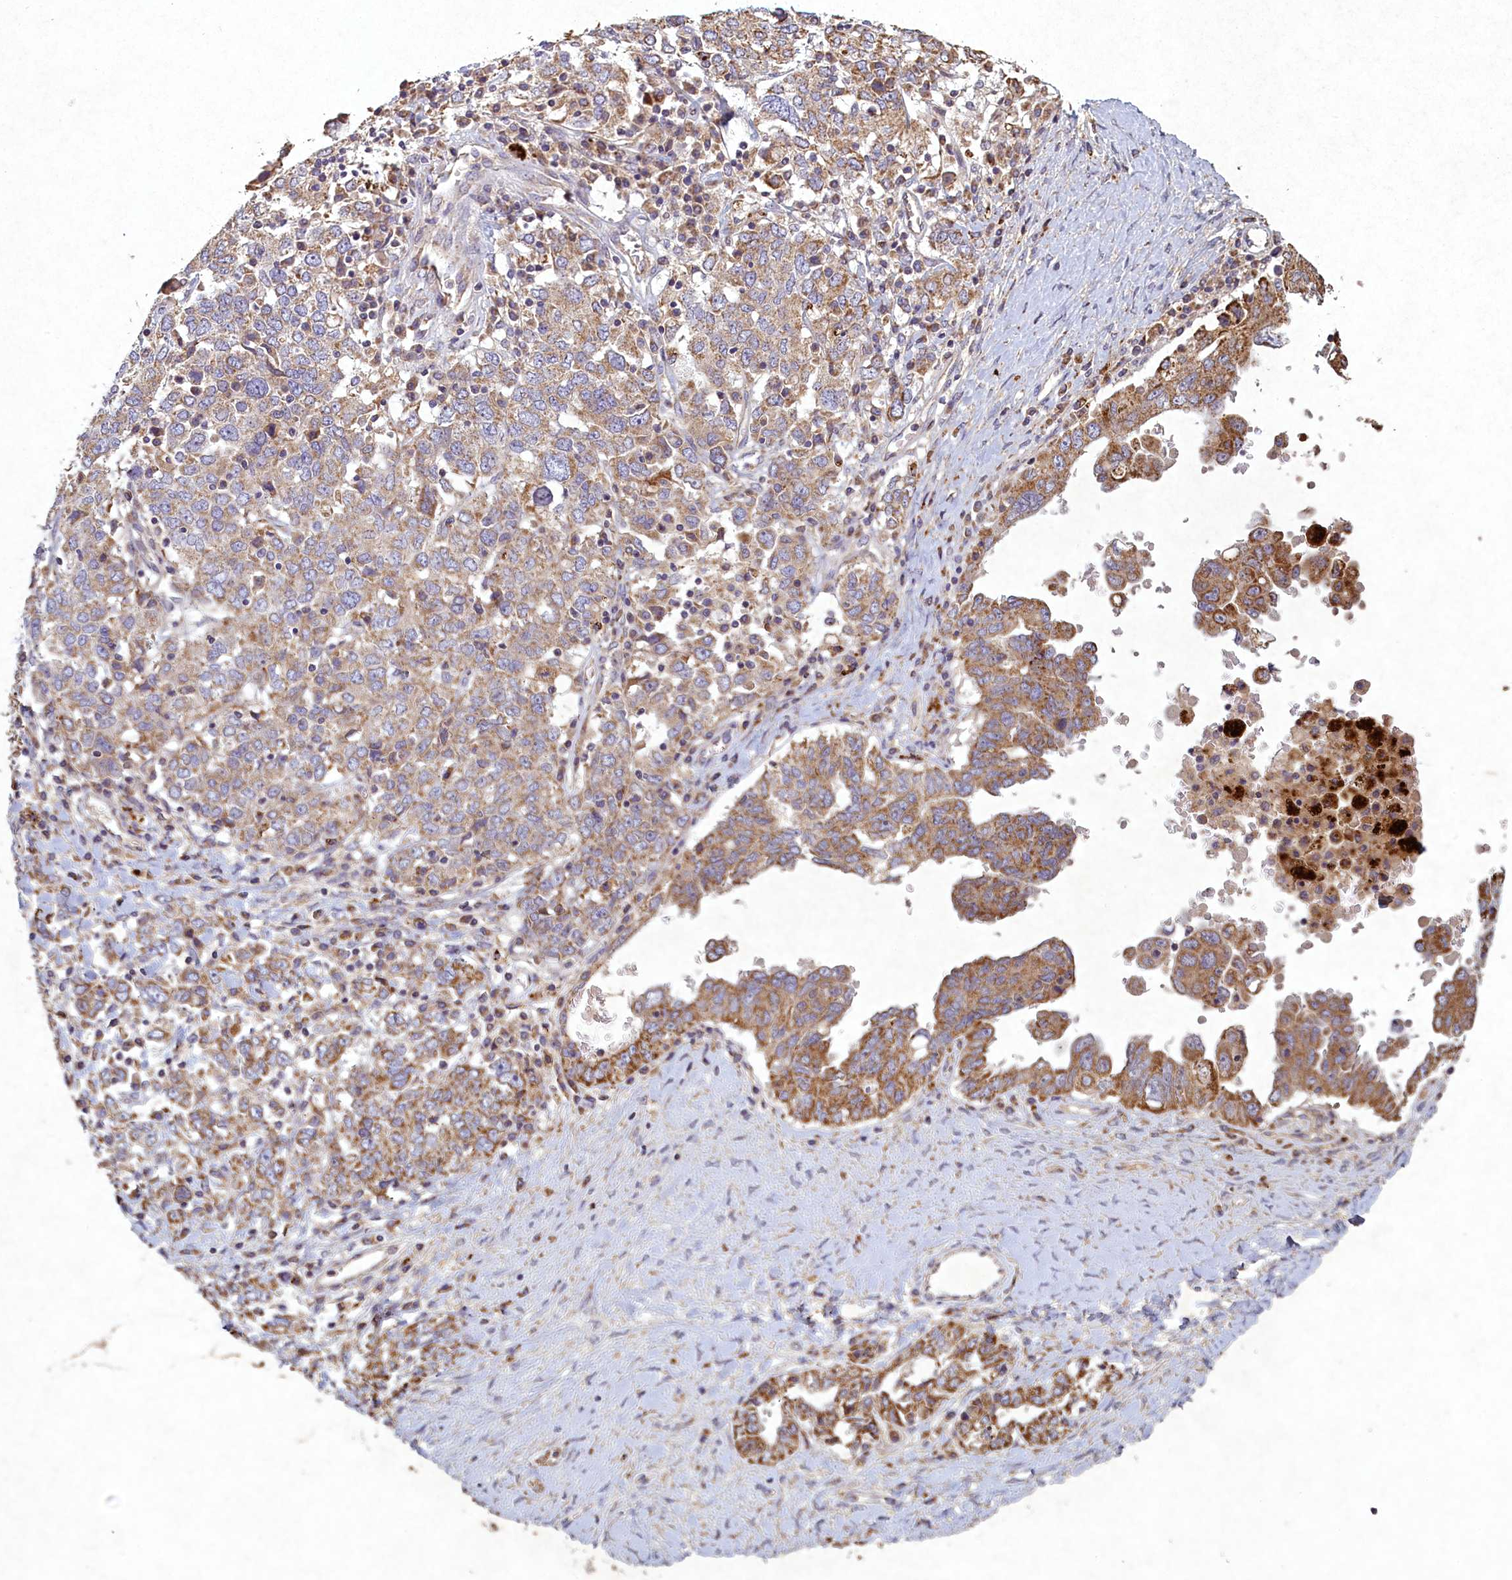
{"staining": {"intensity": "moderate", "quantity": ">75%", "location": "cytoplasmic/membranous"}, "tissue": "ovarian cancer", "cell_type": "Tumor cells", "image_type": "cancer", "snomed": [{"axis": "morphology", "description": "Carcinoma, endometroid"}, {"axis": "topography", "description": "Ovary"}], "caption": "Ovarian cancer (endometroid carcinoma) stained for a protein shows moderate cytoplasmic/membranous positivity in tumor cells.", "gene": "CIAO2B", "patient": {"sex": "female", "age": 62}}